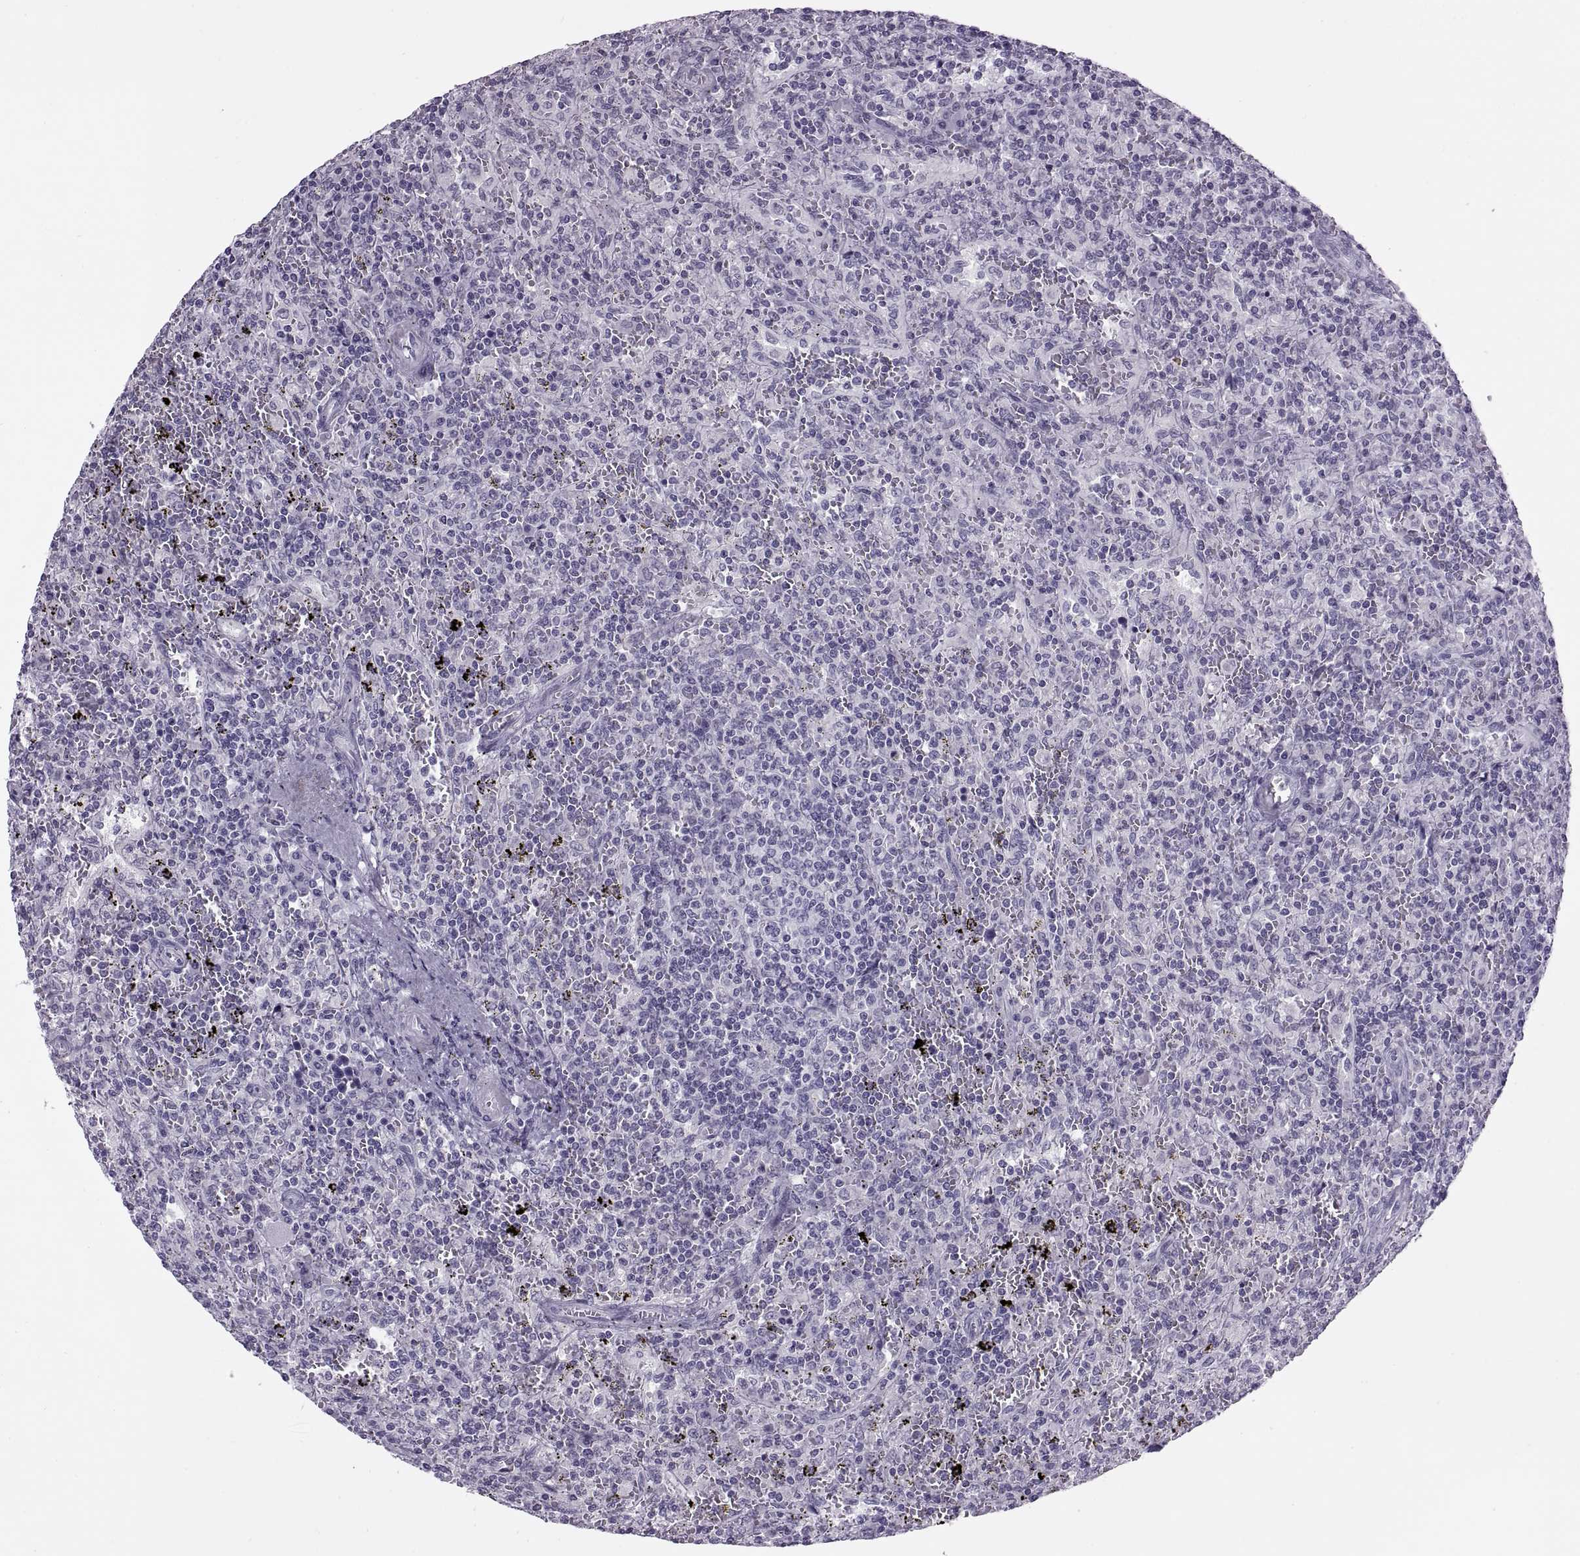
{"staining": {"intensity": "negative", "quantity": "none", "location": "none"}, "tissue": "lymphoma", "cell_type": "Tumor cells", "image_type": "cancer", "snomed": [{"axis": "morphology", "description": "Malignant lymphoma, non-Hodgkin's type, Low grade"}, {"axis": "topography", "description": "Spleen"}], "caption": "High magnification brightfield microscopy of lymphoma stained with DAB (3,3'-diaminobenzidine) (brown) and counterstained with hematoxylin (blue): tumor cells show no significant positivity. The staining was performed using DAB (3,3'-diaminobenzidine) to visualize the protein expression in brown, while the nuclei were stained in blue with hematoxylin (Magnification: 20x).", "gene": "FAM24A", "patient": {"sex": "male", "age": 62}}